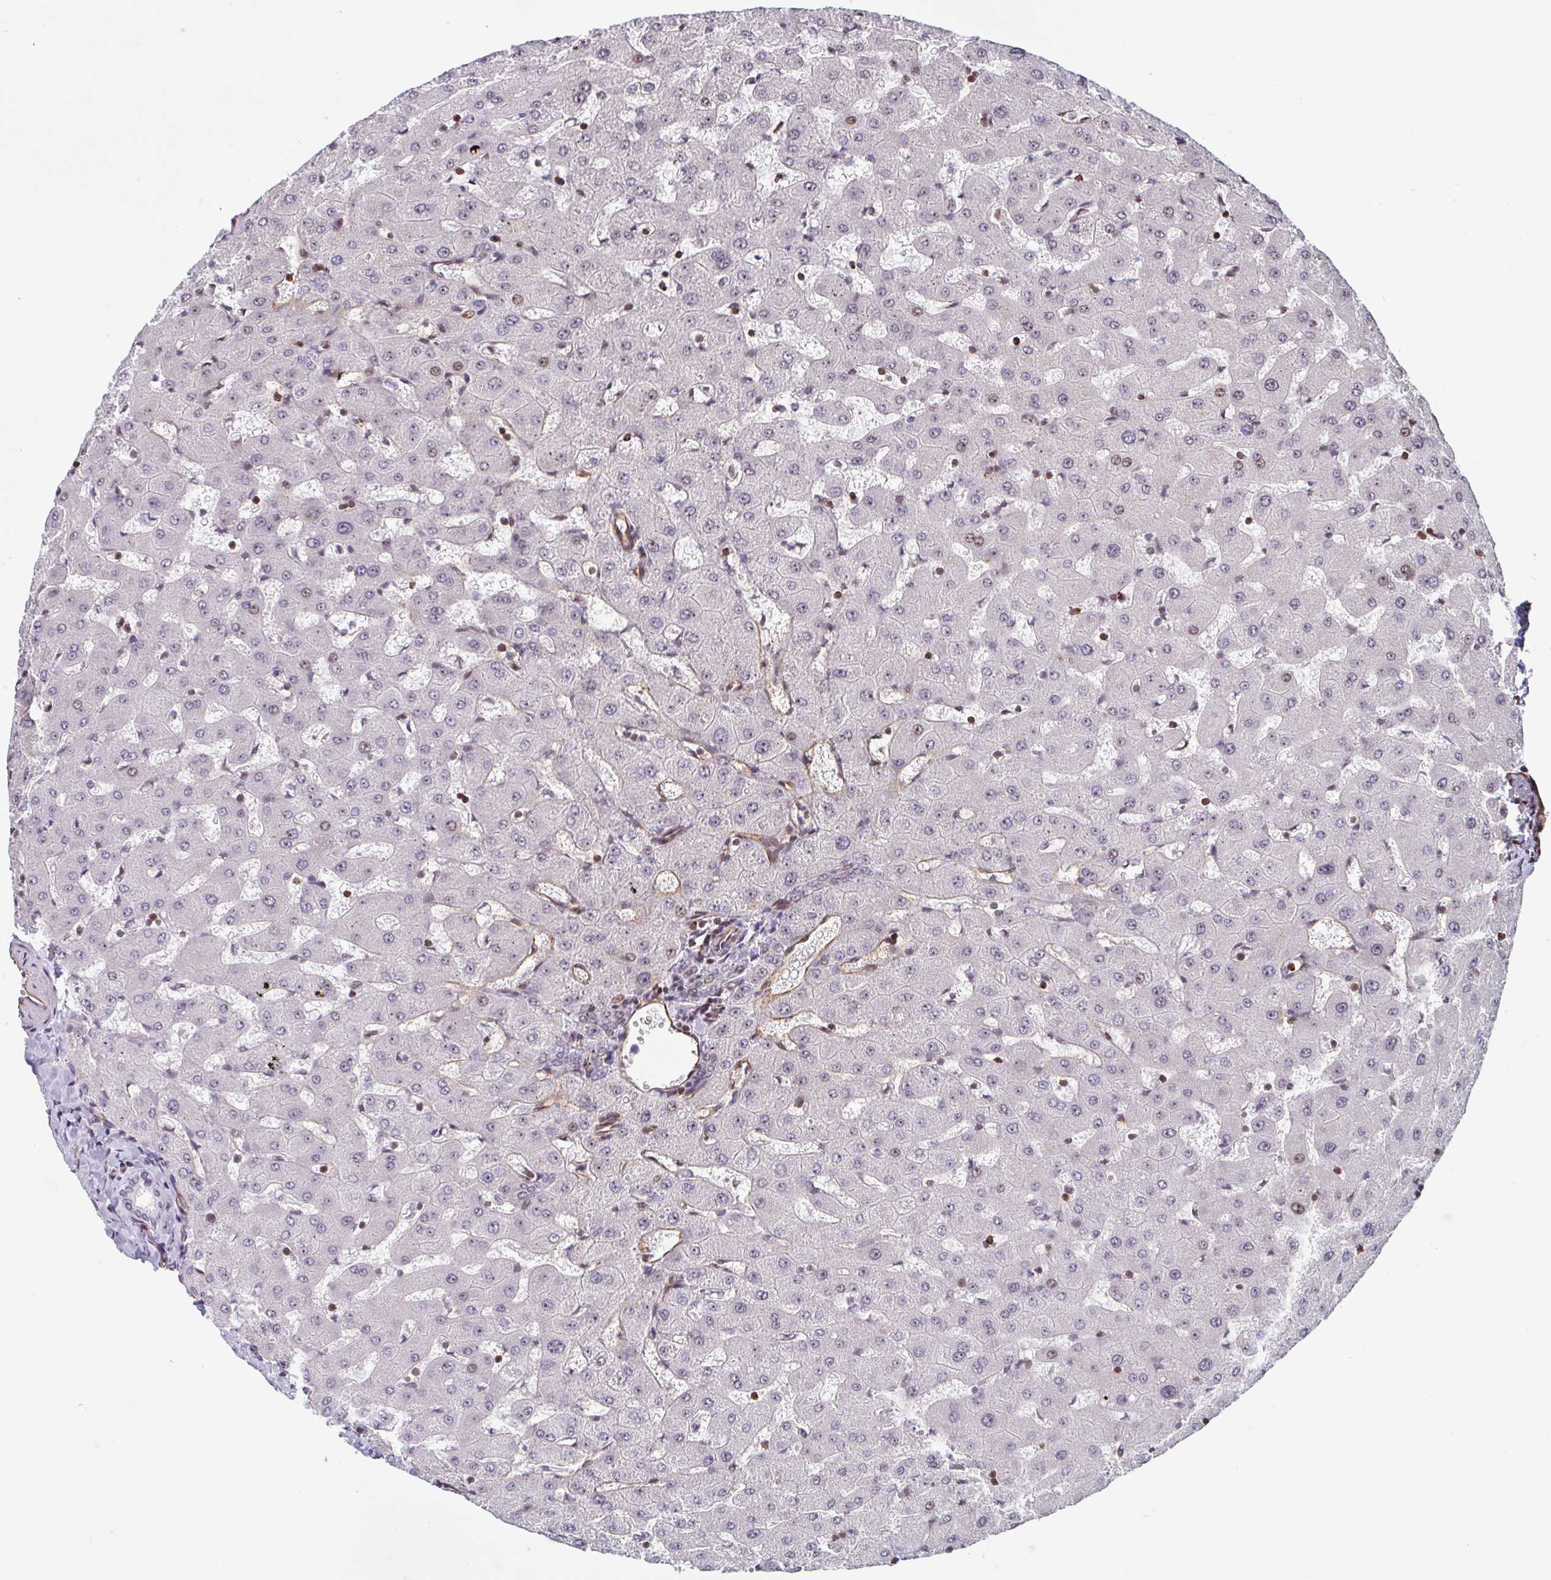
{"staining": {"intensity": "weak", "quantity": "25%-75%", "location": "nuclear"}, "tissue": "liver", "cell_type": "Cholangiocytes", "image_type": "normal", "snomed": [{"axis": "morphology", "description": "Normal tissue, NOS"}, {"axis": "topography", "description": "Liver"}], "caption": "IHC staining of normal liver, which displays low levels of weak nuclear positivity in approximately 25%-75% of cholangiocytes indicating weak nuclear protein staining. The staining was performed using DAB (3,3'-diaminobenzidine) (brown) for protein detection and nuclei were counterstained in hematoxylin (blue).", "gene": "ZNF689", "patient": {"sex": "female", "age": 63}}